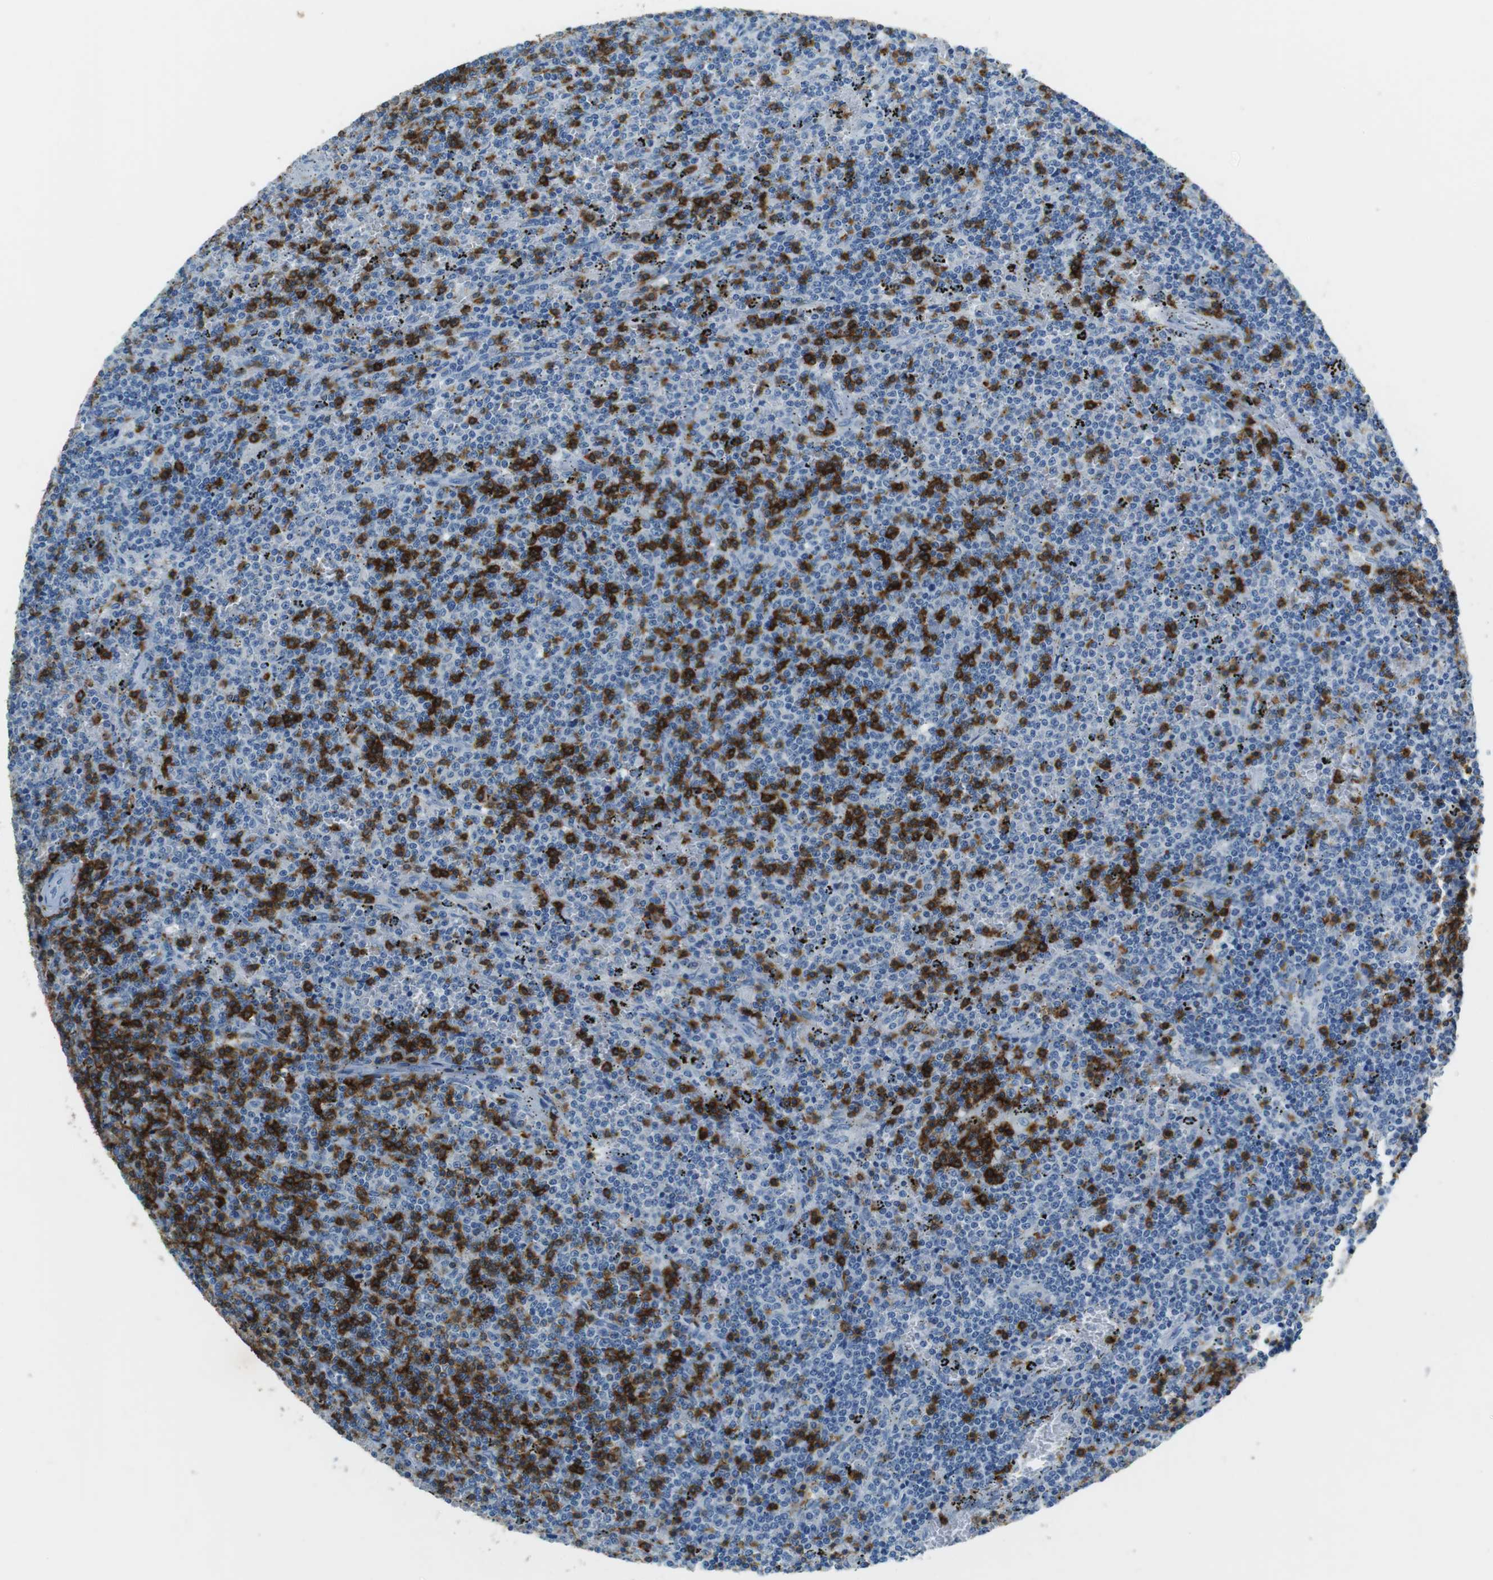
{"staining": {"intensity": "negative", "quantity": "none", "location": "none"}, "tissue": "lymphoma", "cell_type": "Tumor cells", "image_type": "cancer", "snomed": [{"axis": "morphology", "description": "Malignant lymphoma, non-Hodgkin's type, Low grade"}, {"axis": "topography", "description": "Spleen"}], "caption": "Micrograph shows no protein expression in tumor cells of lymphoma tissue. The staining was performed using DAB (3,3'-diaminobenzidine) to visualize the protein expression in brown, while the nuclei were stained in blue with hematoxylin (Magnification: 20x).", "gene": "LAT", "patient": {"sex": "female", "age": 50}}